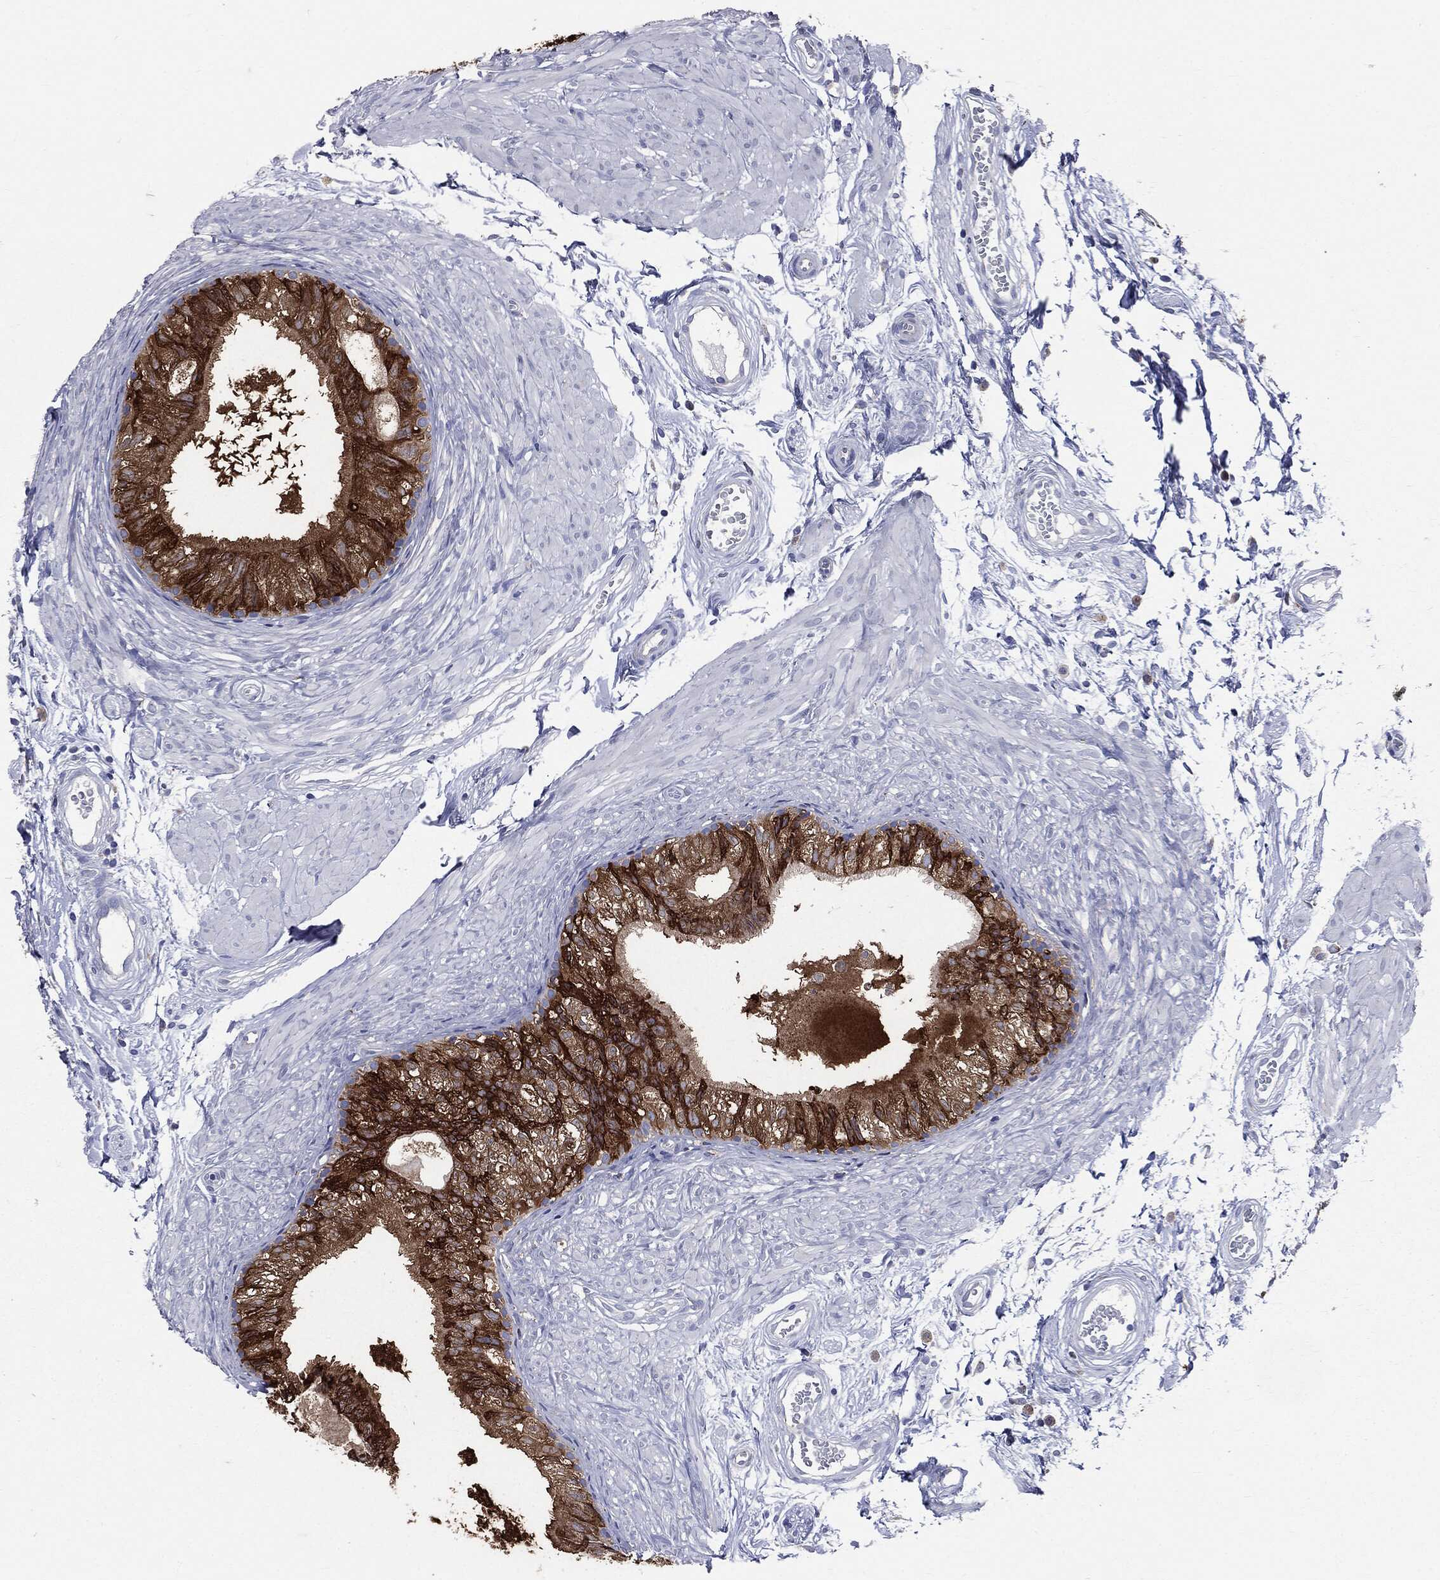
{"staining": {"intensity": "strong", "quantity": ">75%", "location": "cytoplasmic/membranous"}, "tissue": "epididymis", "cell_type": "Glandular cells", "image_type": "normal", "snomed": [{"axis": "morphology", "description": "Normal tissue, NOS"}, {"axis": "topography", "description": "Epididymis"}], "caption": "The micrograph exhibits immunohistochemical staining of unremarkable epididymis. There is strong cytoplasmic/membranous positivity is identified in about >75% of glandular cells.", "gene": "PTGS2", "patient": {"sex": "male", "age": 22}}